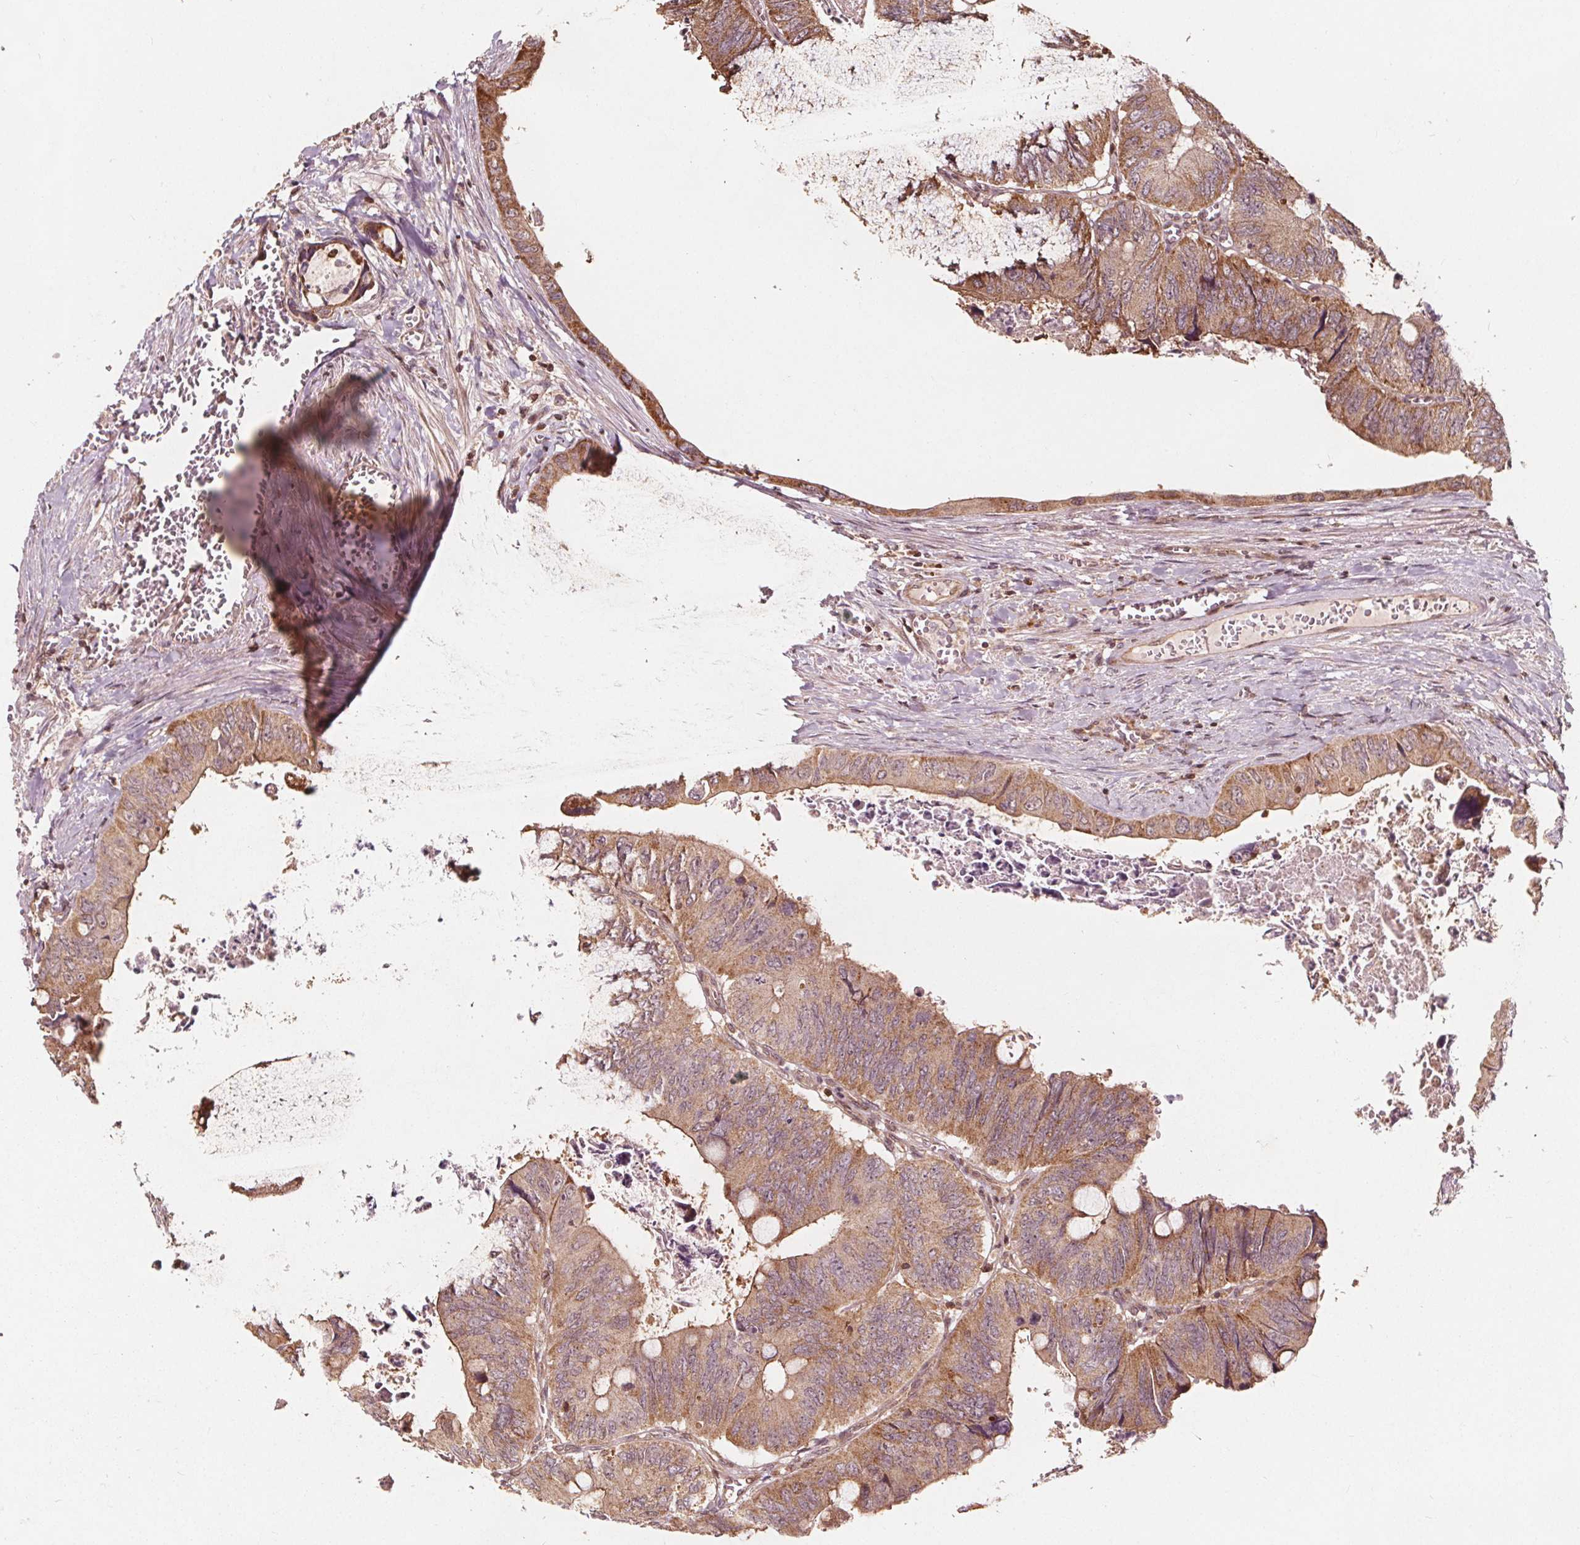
{"staining": {"intensity": "moderate", "quantity": ">75%", "location": "cytoplasmic/membranous"}, "tissue": "colorectal cancer", "cell_type": "Tumor cells", "image_type": "cancer", "snomed": [{"axis": "morphology", "description": "Adenocarcinoma, NOS"}, {"axis": "topography", "description": "Colon"}], "caption": "A histopathology image of human colorectal adenocarcinoma stained for a protein shows moderate cytoplasmic/membranous brown staining in tumor cells. The protein is stained brown, and the nuclei are stained in blue (DAB (3,3'-diaminobenzidine) IHC with brightfield microscopy, high magnification).", "gene": "AIP", "patient": {"sex": "female", "age": 84}}